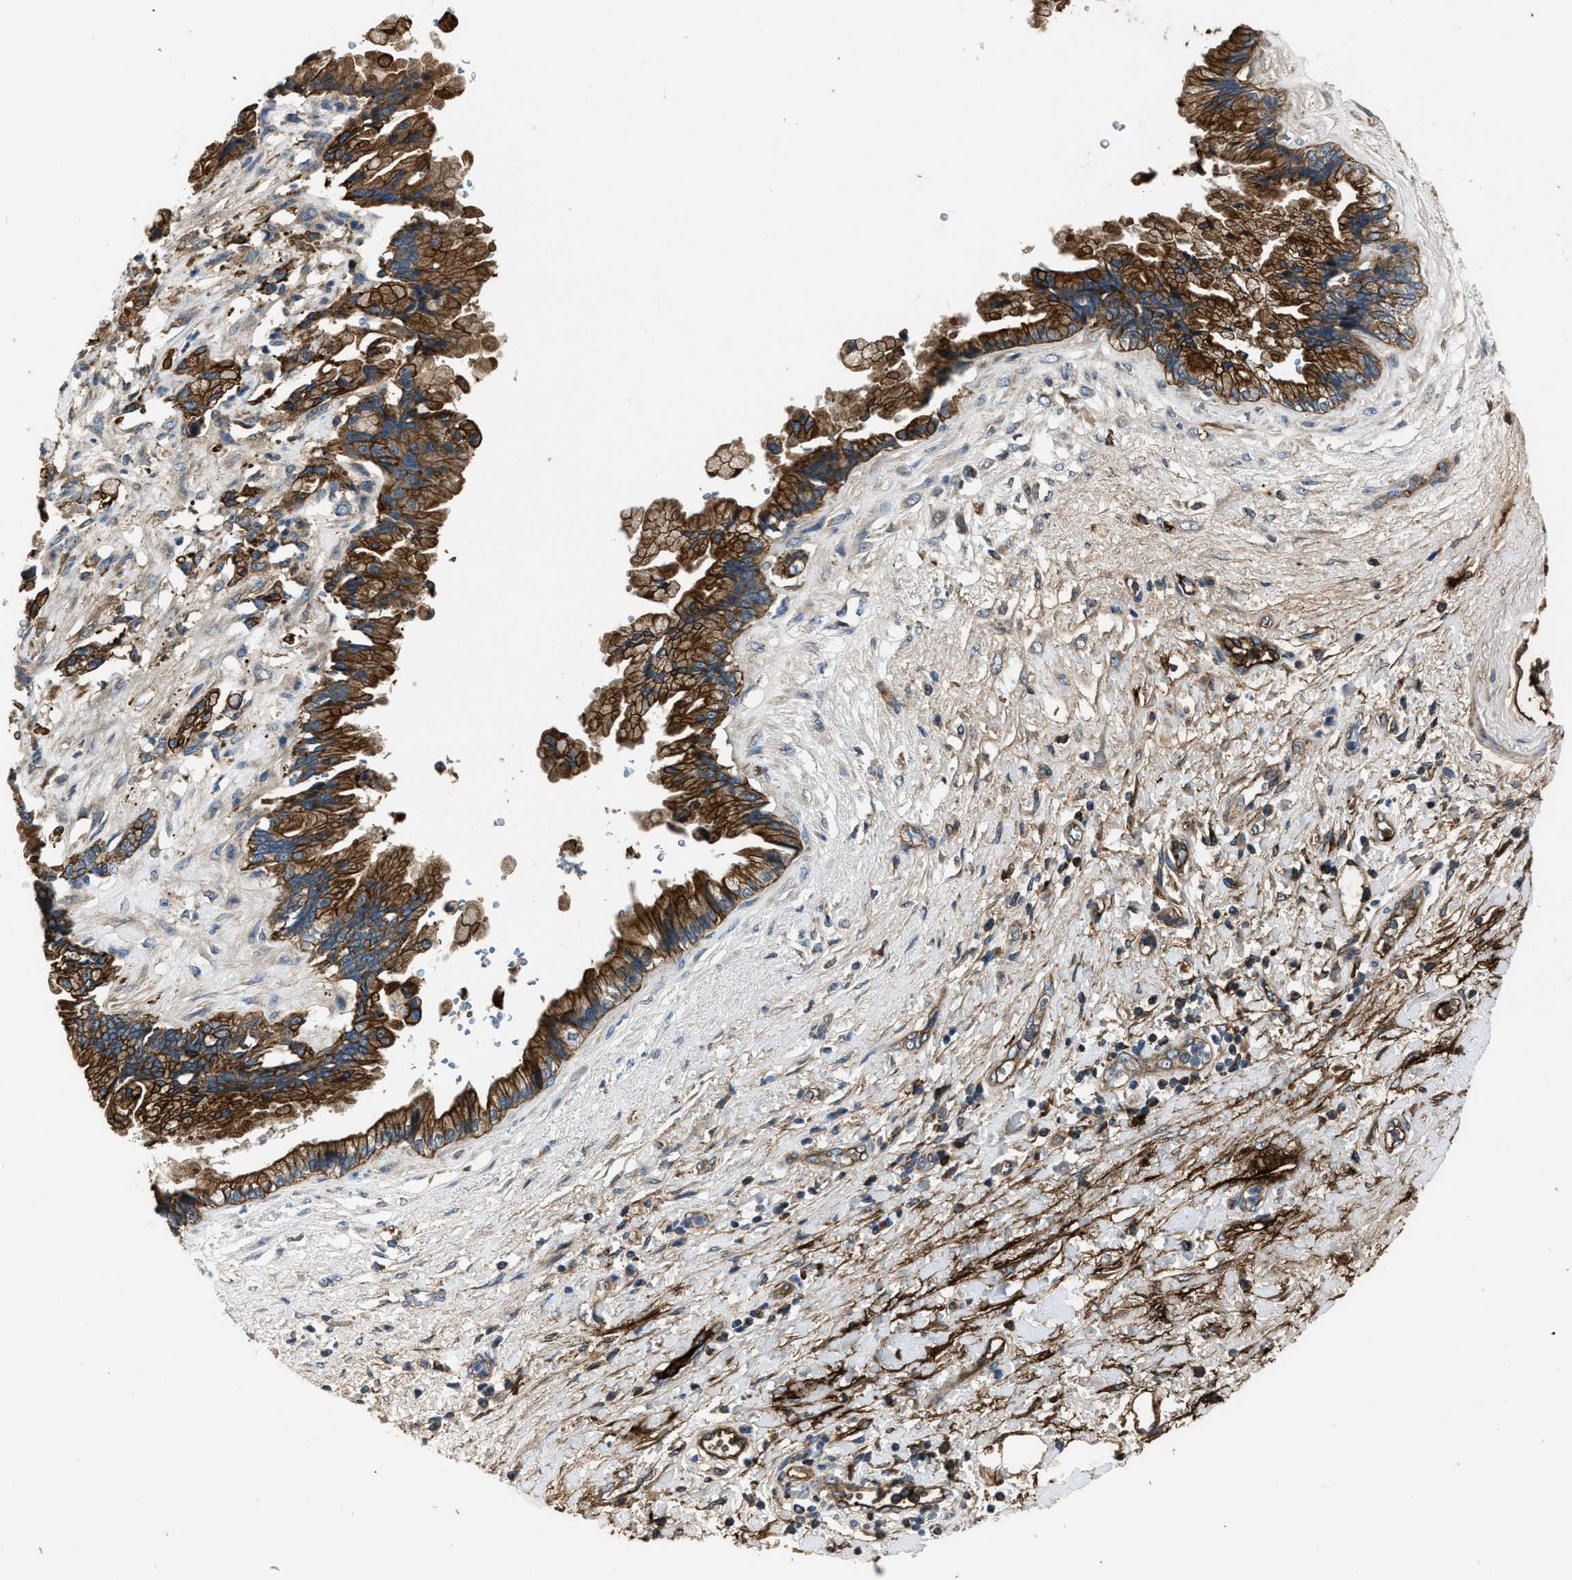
{"staining": {"intensity": "strong", "quantity": ">75%", "location": "cytoplasmic/membranous"}, "tissue": "pancreatic cancer", "cell_type": "Tumor cells", "image_type": "cancer", "snomed": [{"axis": "morphology", "description": "Adenocarcinoma, NOS"}, {"axis": "topography", "description": "Pancreas"}], "caption": "IHC of human pancreatic cancer shows high levels of strong cytoplasmic/membranous expression in approximately >75% of tumor cells.", "gene": "ERC1", "patient": {"sex": "female", "age": 60}}